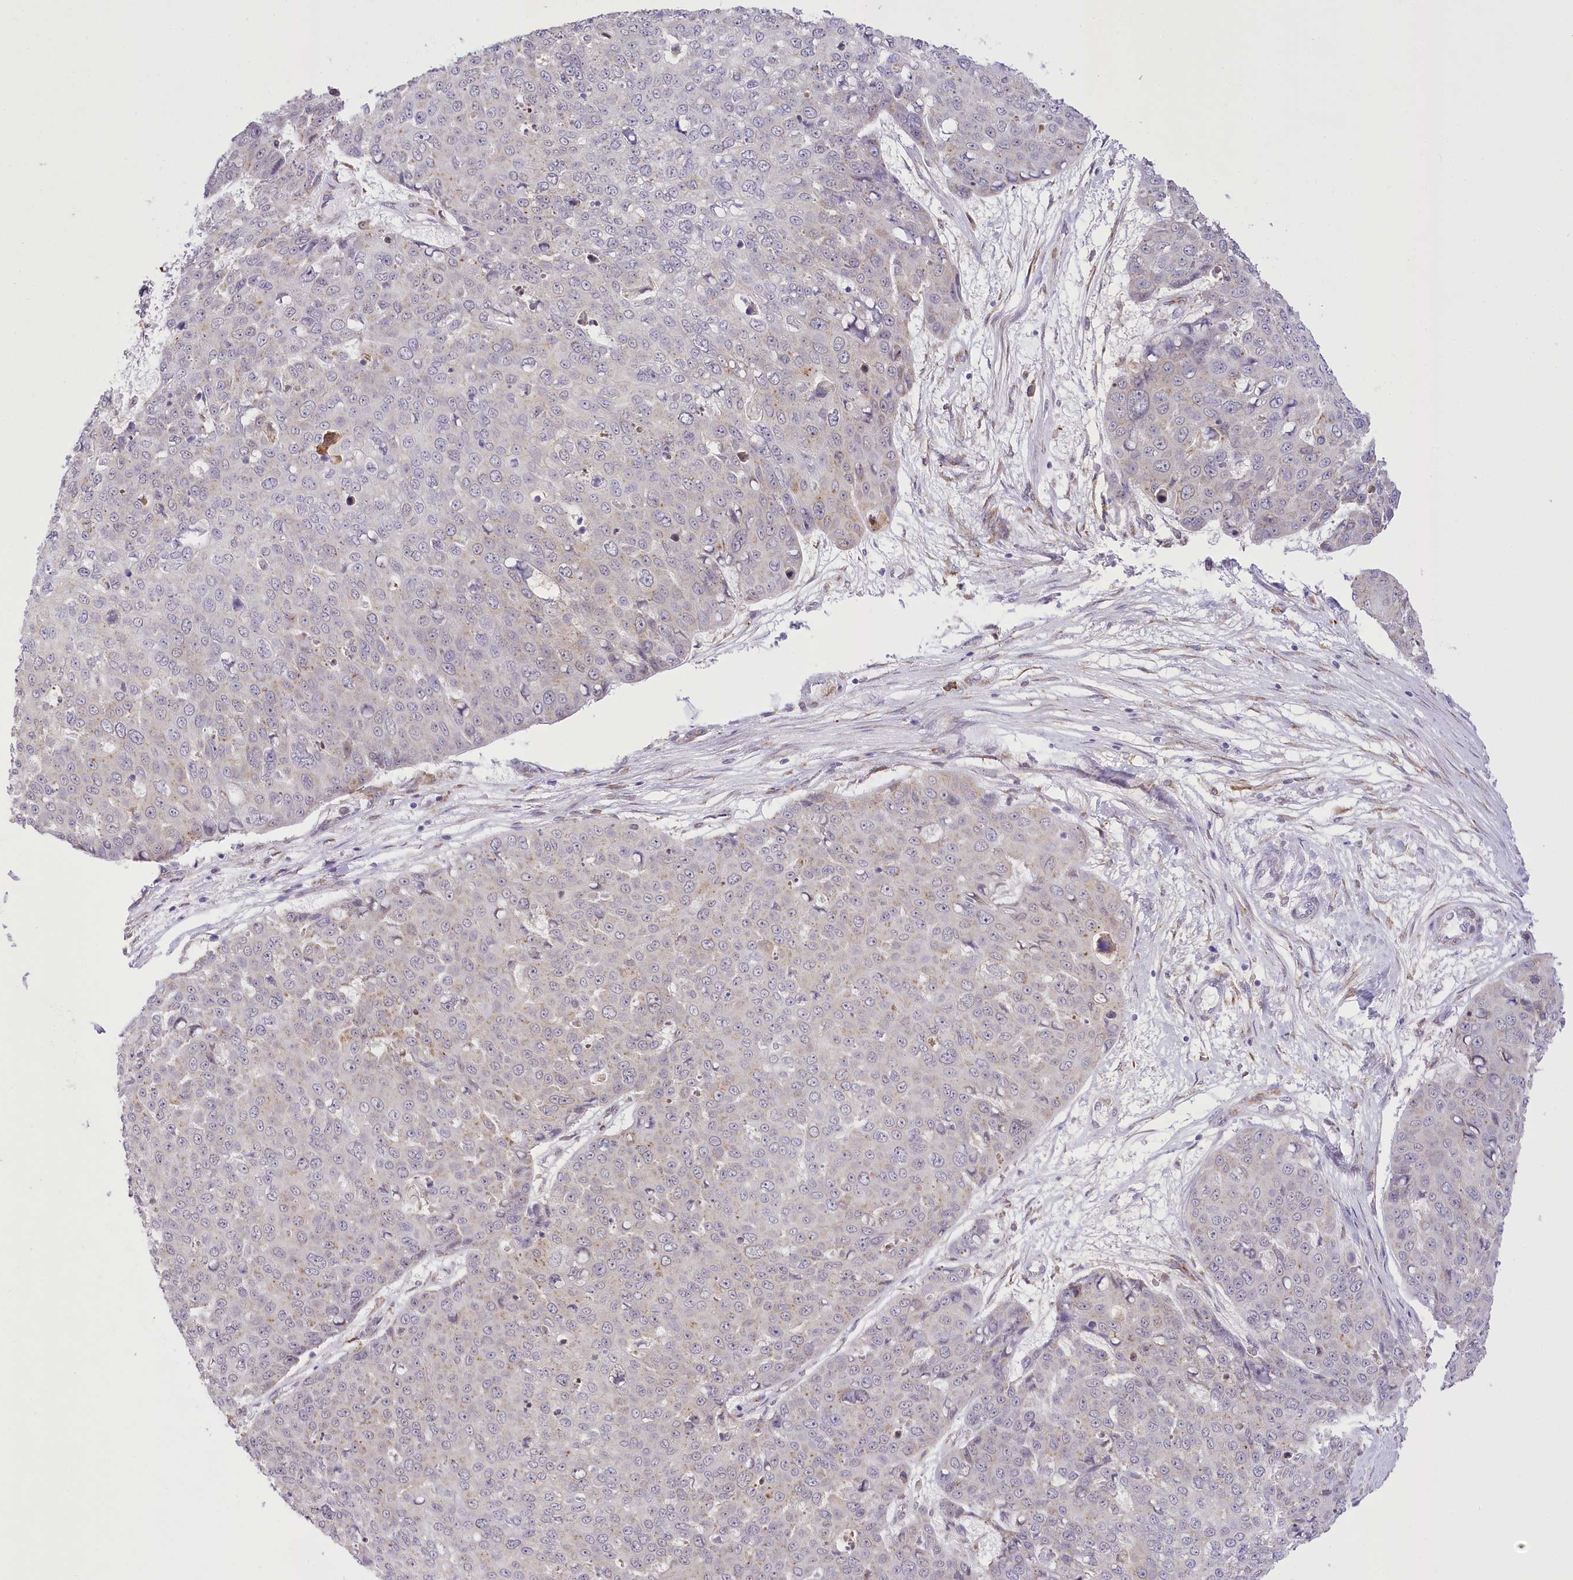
{"staining": {"intensity": "negative", "quantity": "none", "location": "none"}, "tissue": "skin cancer", "cell_type": "Tumor cells", "image_type": "cancer", "snomed": [{"axis": "morphology", "description": "Squamous cell carcinoma, NOS"}, {"axis": "topography", "description": "Skin"}], "caption": "DAB (3,3'-diaminobenzidine) immunohistochemical staining of skin cancer exhibits no significant expression in tumor cells. (Stains: DAB immunohistochemistry (IHC) with hematoxylin counter stain, Microscopy: brightfield microscopy at high magnification).", "gene": "NCKAP5", "patient": {"sex": "male", "age": 71}}